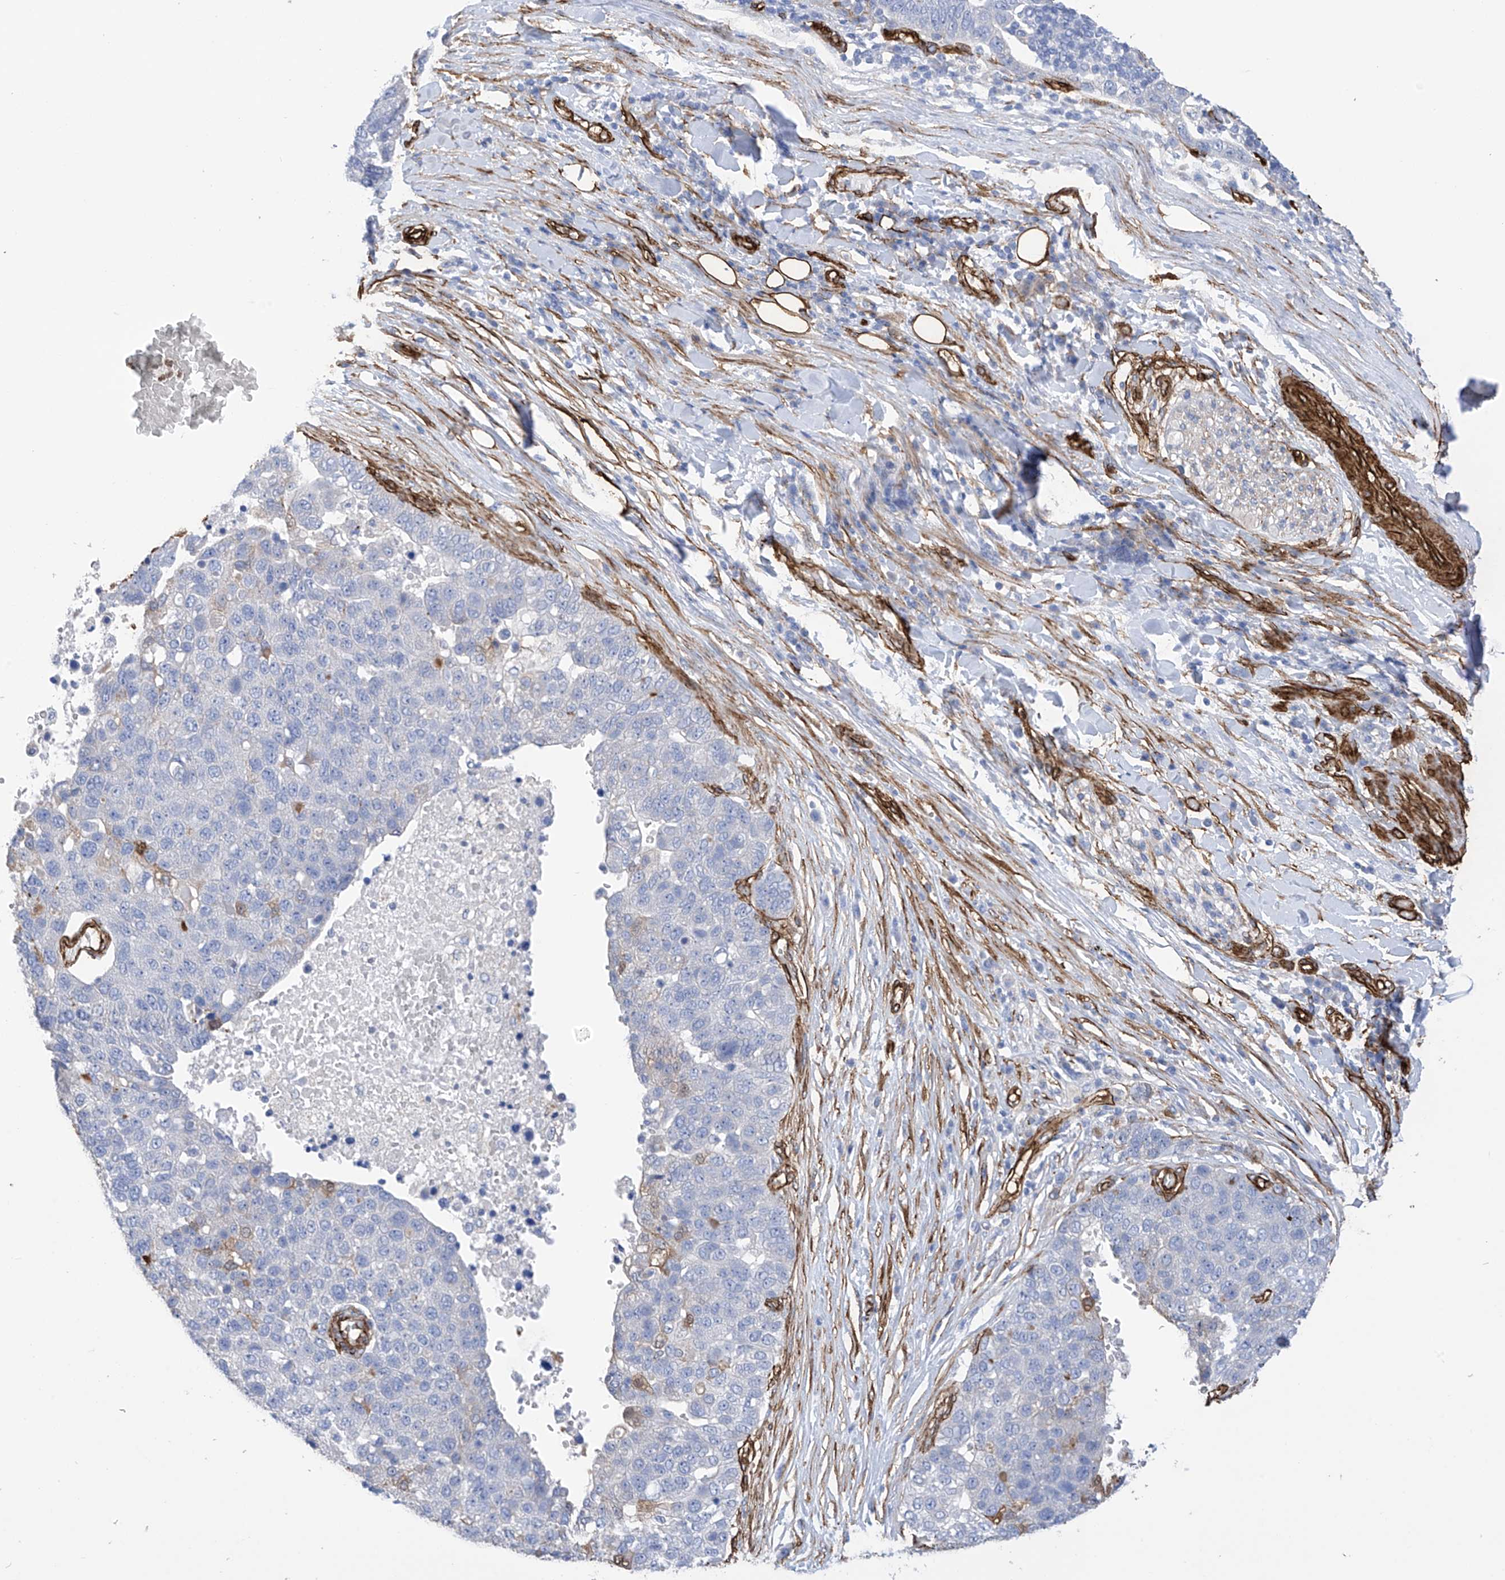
{"staining": {"intensity": "negative", "quantity": "none", "location": "none"}, "tissue": "pancreatic cancer", "cell_type": "Tumor cells", "image_type": "cancer", "snomed": [{"axis": "morphology", "description": "Adenocarcinoma, NOS"}, {"axis": "topography", "description": "Pancreas"}], "caption": "This image is of pancreatic adenocarcinoma stained with IHC to label a protein in brown with the nuclei are counter-stained blue. There is no expression in tumor cells.", "gene": "UBTD1", "patient": {"sex": "female", "age": 61}}